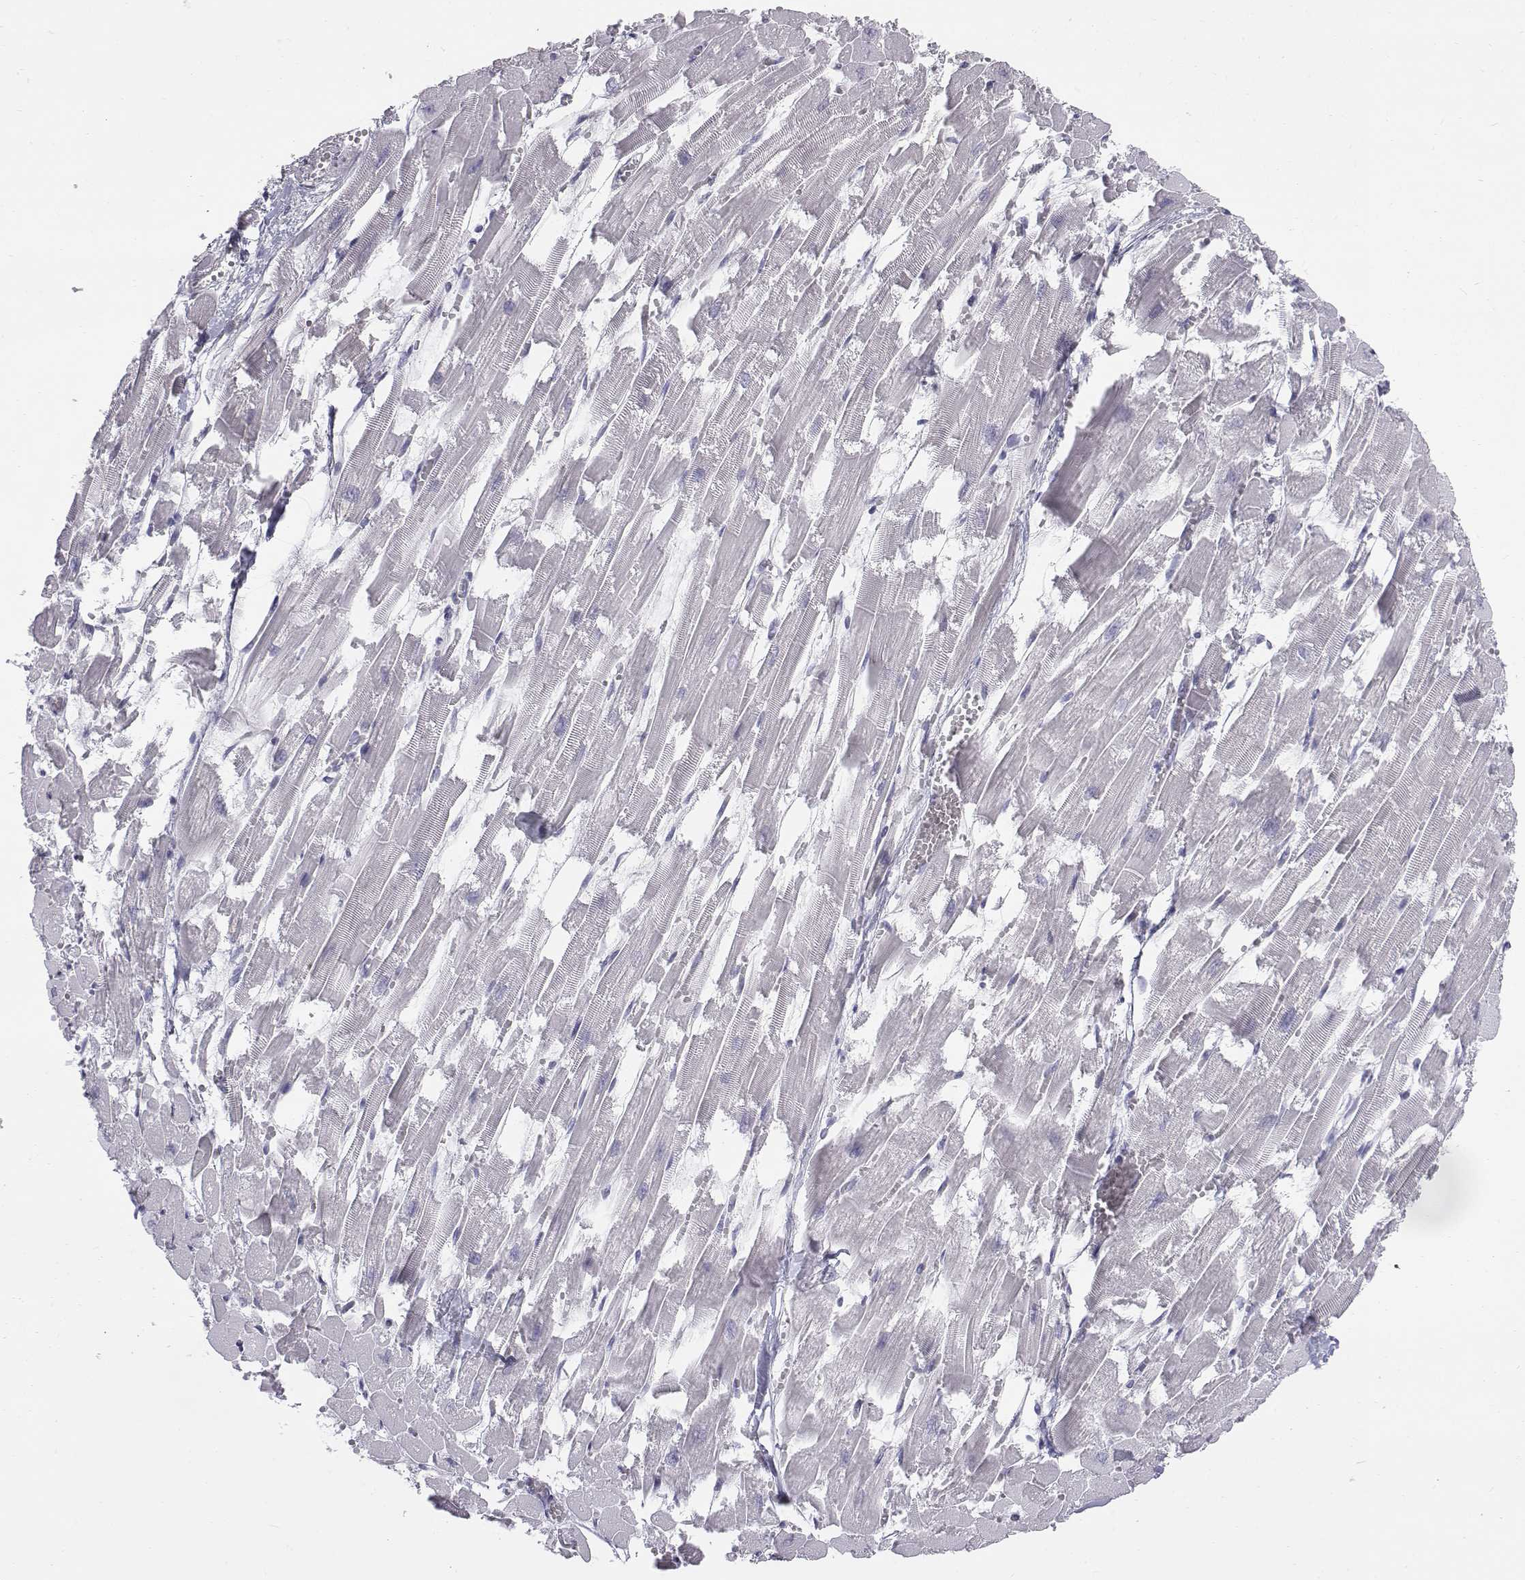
{"staining": {"intensity": "negative", "quantity": "none", "location": "none"}, "tissue": "heart muscle", "cell_type": "Cardiomyocytes", "image_type": "normal", "snomed": [{"axis": "morphology", "description": "Normal tissue, NOS"}, {"axis": "topography", "description": "Heart"}], "caption": "IHC micrograph of unremarkable heart muscle: human heart muscle stained with DAB reveals no significant protein expression in cardiomyocytes.", "gene": "C6orf58", "patient": {"sex": "female", "age": 52}}